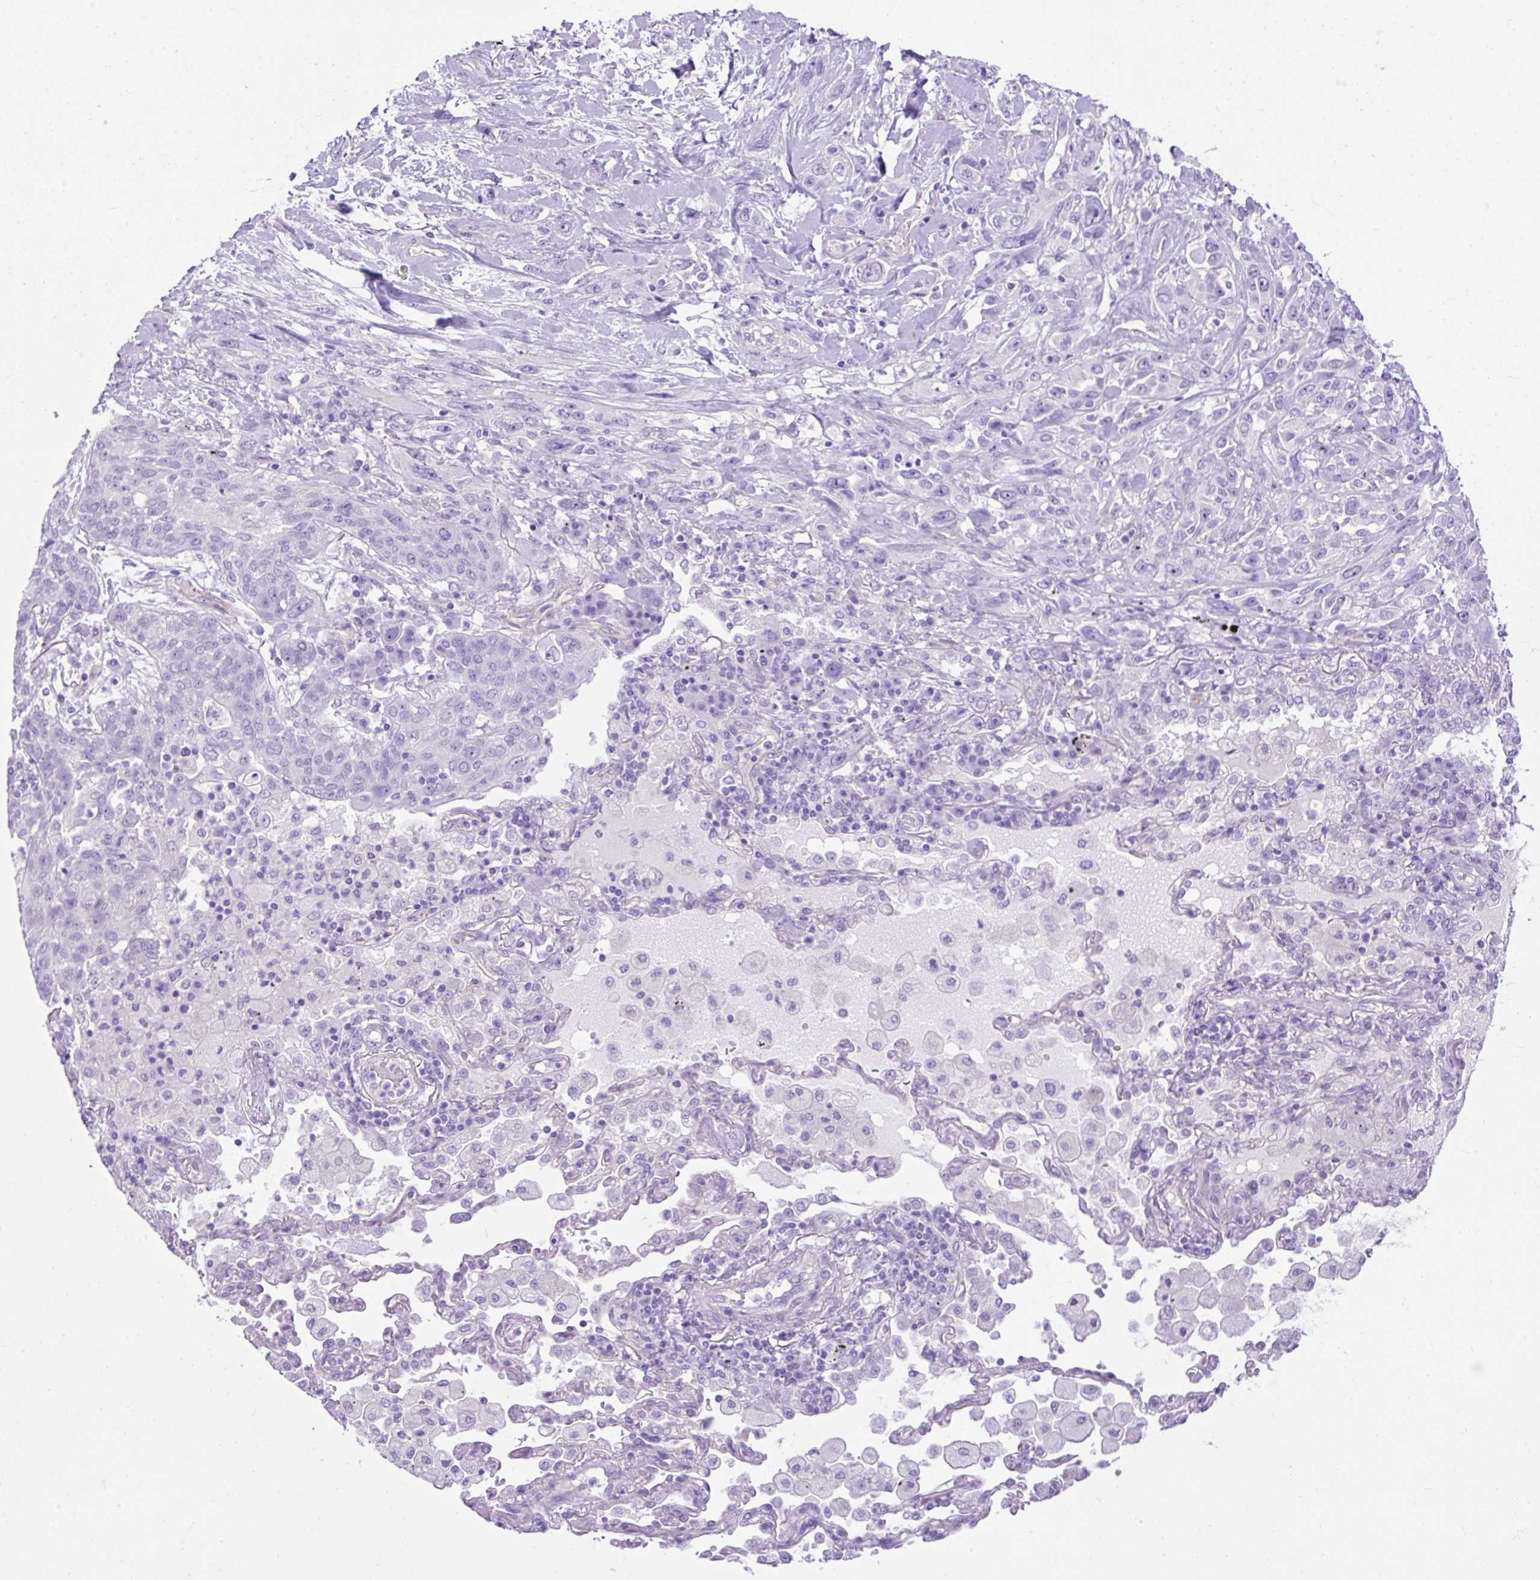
{"staining": {"intensity": "negative", "quantity": "none", "location": "none"}, "tissue": "lung cancer", "cell_type": "Tumor cells", "image_type": "cancer", "snomed": [{"axis": "morphology", "description": "Squamous cell carcinoma, NOS"}, {"axis": "topography", "description": "Lung"}], "caption": "IHC photomicrograph of neoplastic tissue: lung cancer (squamous cell carcinoma) stained with DAB (3,3'-diaminobenzidine) reveals no significant protein positivity in tumor cells.", "gene": "KRT12", "patient": {"sex": "female", "age": 70}}